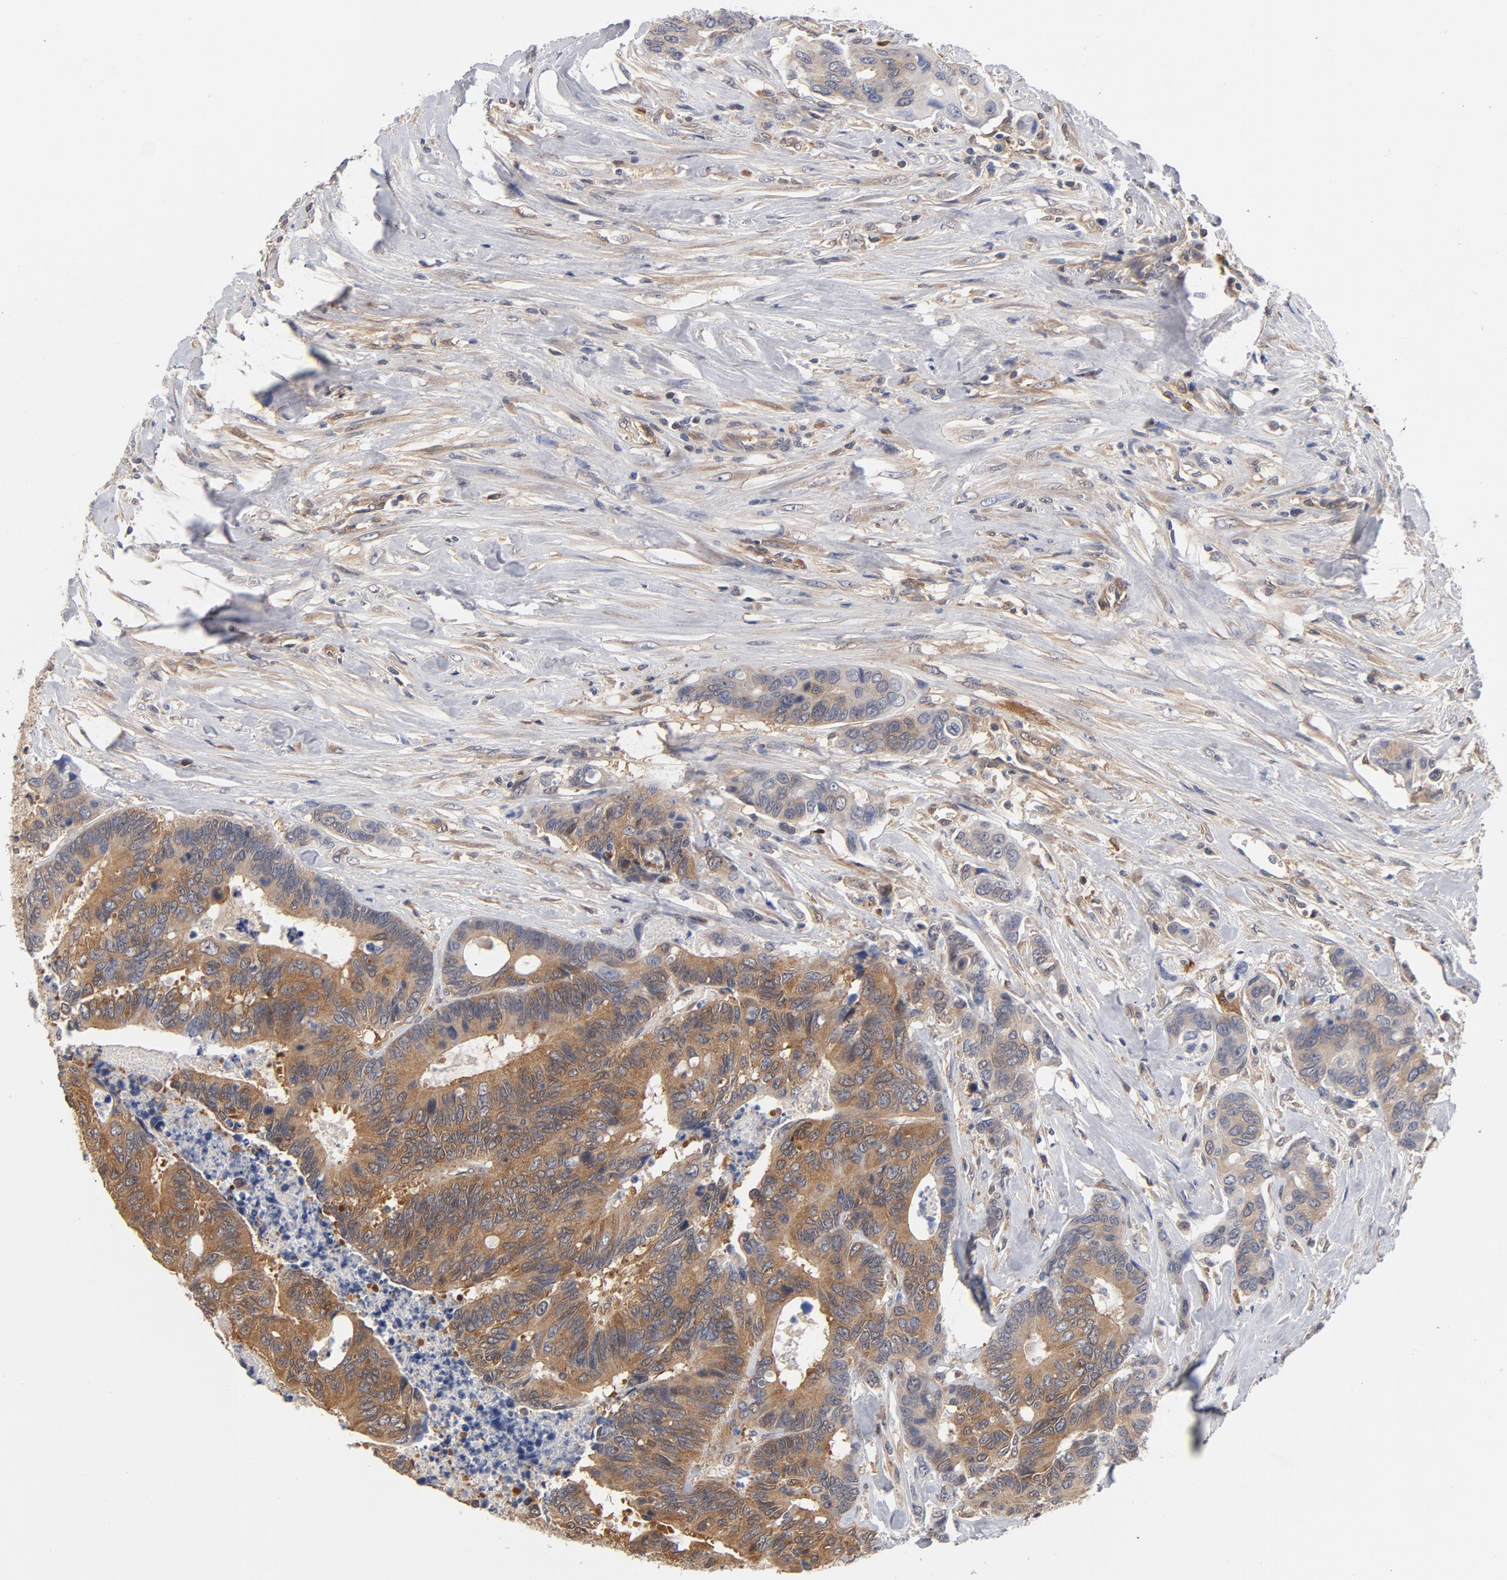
{"staining": {"intensity": "moderate", "quantity": ">75%", "location": "cytoplasmic/membranous"}, "tissue": "colorectal cancer", "cell_type": "Tumor cells", "image_type": "cancer", "snomed": [{"axis": "morphology", "description": "Adenocarcinoma, NOS"}, {"axis": "topography", "description": "Rectum"}], "caption": "Immunohistochemistry (DAB (3,3'-diaminobenzidine)) staining of human colorectal cancer (adenocarcinoma) displays moderate cytoplasmic/membranous protein expression in approximately >75% of tumor cells. Nuclei are stained in blue.", "gene": "ASMTL", "patient": {"sex": "male", "age": 55}}